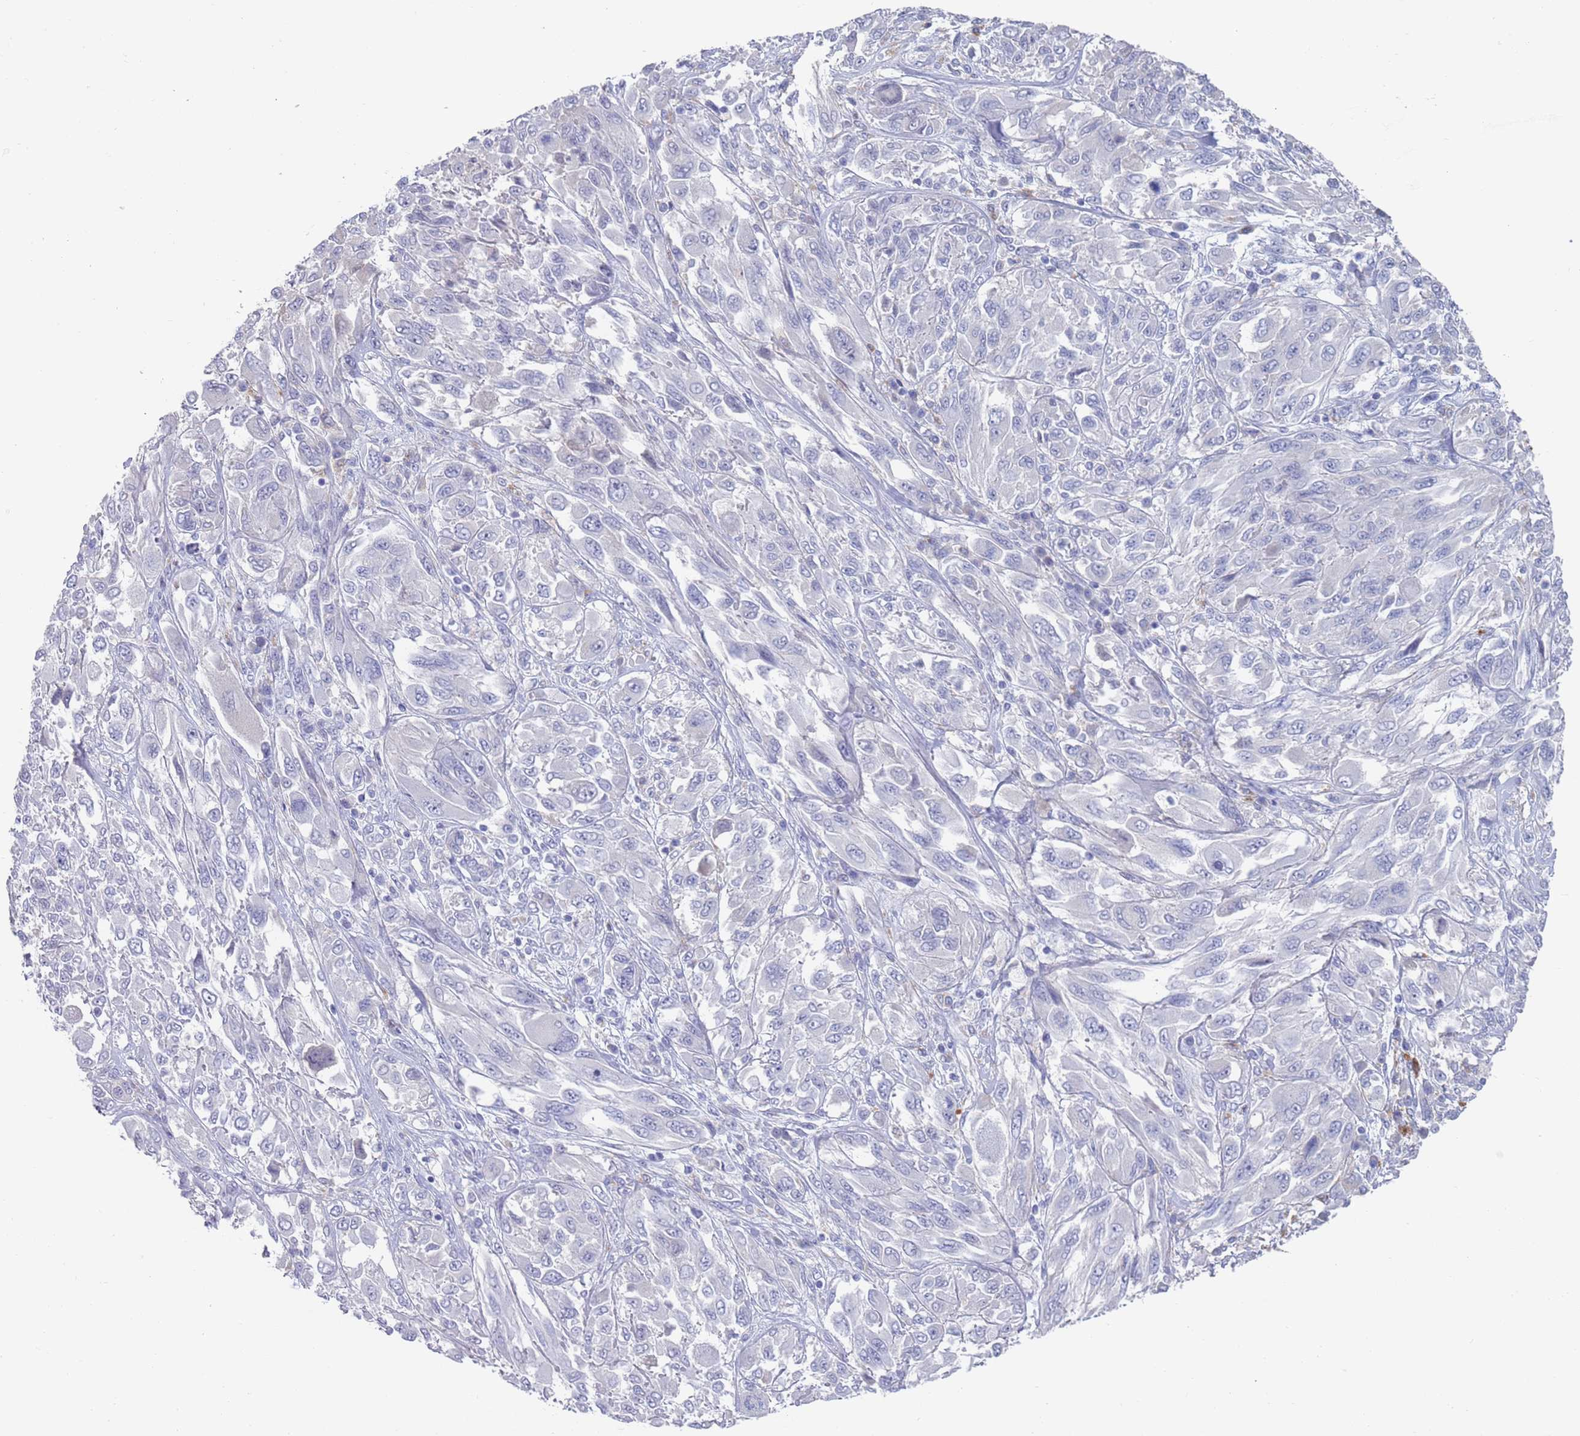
{"staining": {"intensity": "negative", "quantity": "none", "location": "none"}, "tissue": "melanoma", "cell_type": "Tumor cells", "image_type": "cancer", "snomed": [{"axis": "morphology", "description": "Malignant melanoma, NOS"}, {"axis": "topography", "description": "Skin"}], "caption": "DAB immunohistochemical staining of human malignant melanoma shows no significant expression in tumor cells.", "gene": "FUCA1", "patient": {"sex": "female", "age": 91}}